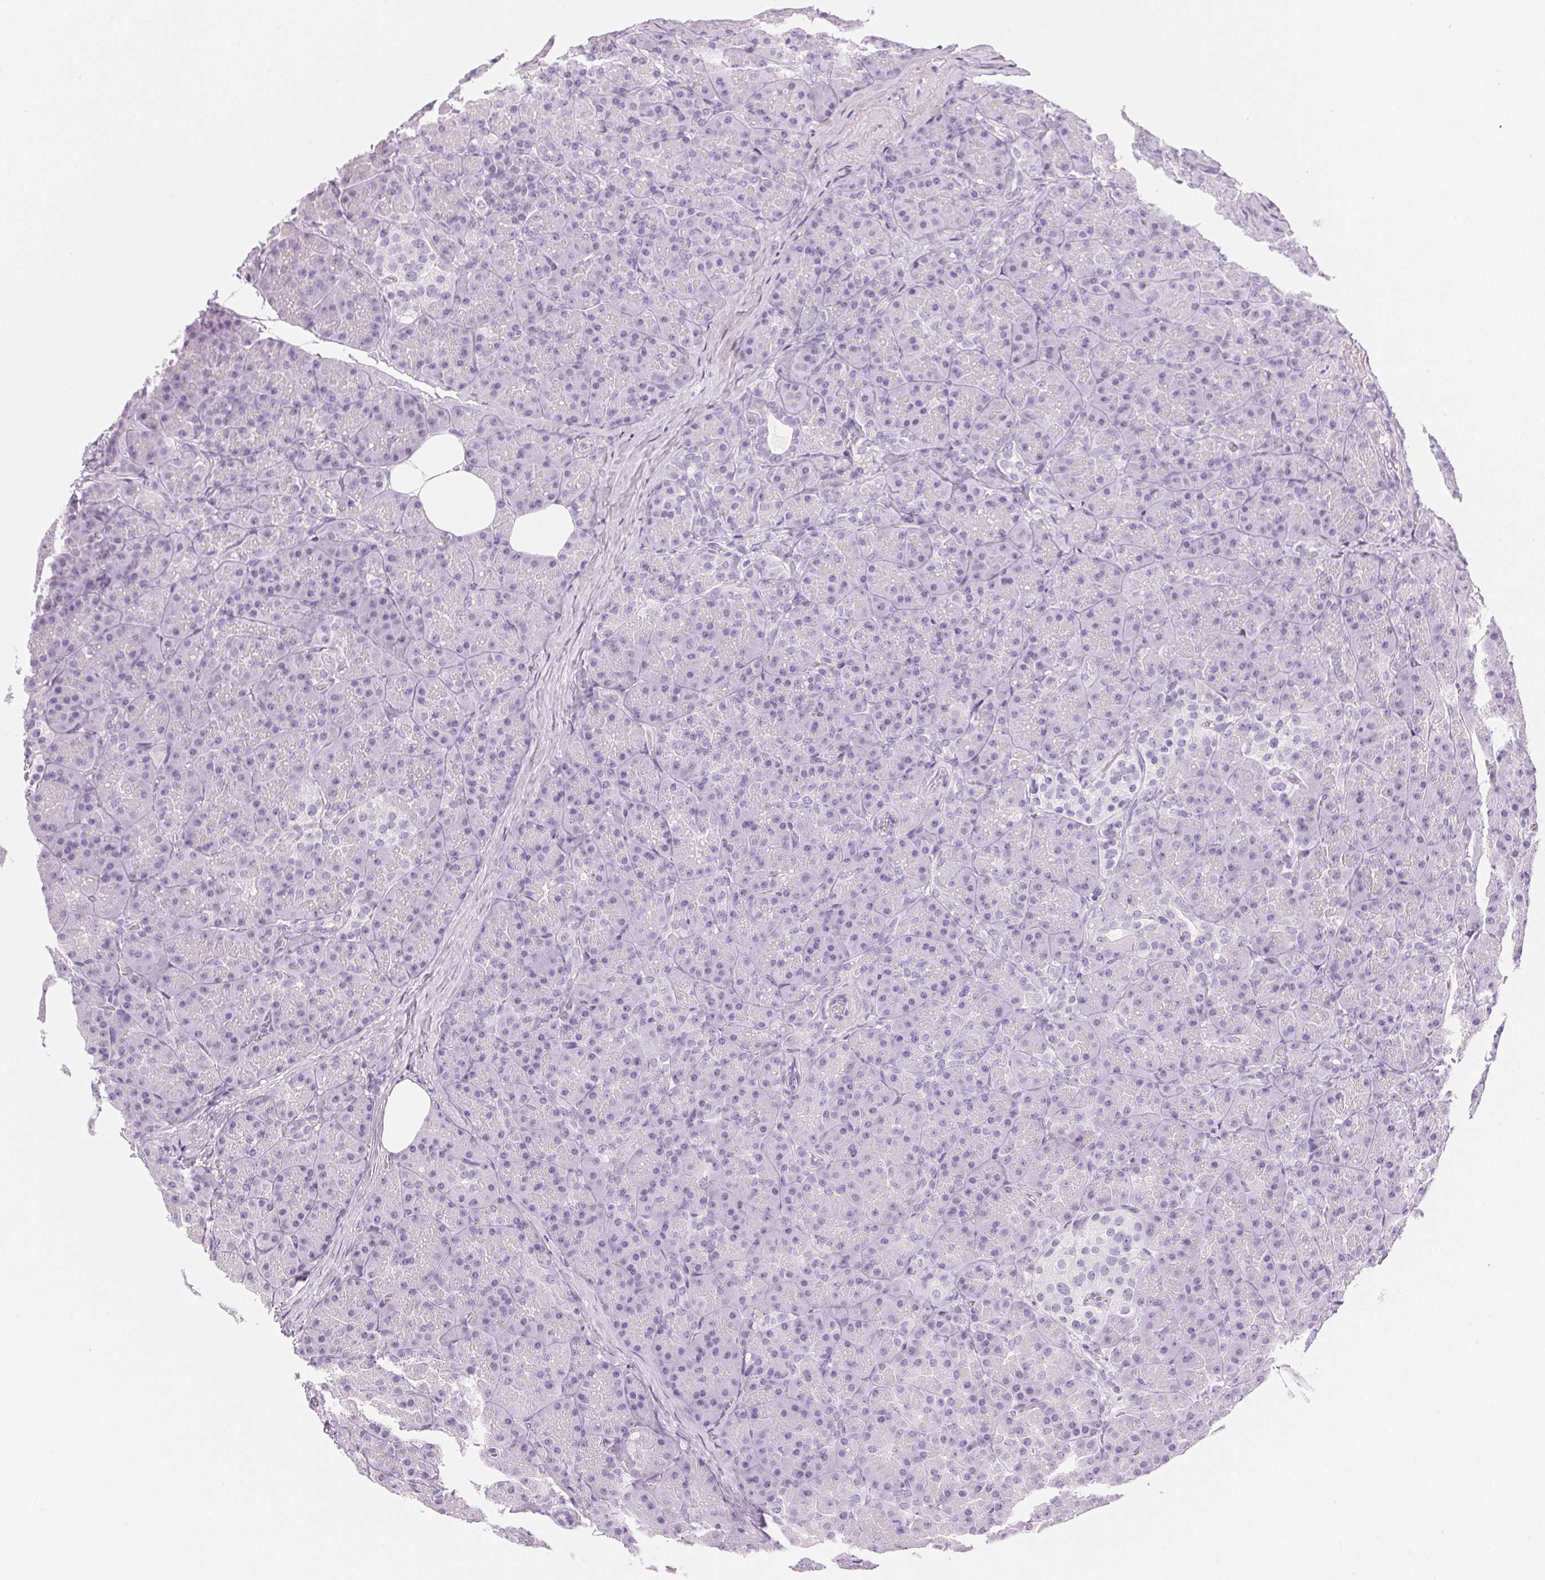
{"staining": {"intensity": "negative", "quantity": "none", "location": "none"}, "tissue": "pancreas", "cell_type": "Exocrine glandular cells", "image_type": "normal", "snomed": [{"axis": "morphology", "description": "Normal tissue, NOS"}, {"axis": "topography", "description": "Pancreas"}], "caption": "A micrograph of pancreas stained for a protein shows no brown staining in exocrine glandular cells. (Immunohistochemistry, brightfield microscopy, high magnification).", "gene": "IGFBP1", "patient": {"sex": "male", "age": 57}}